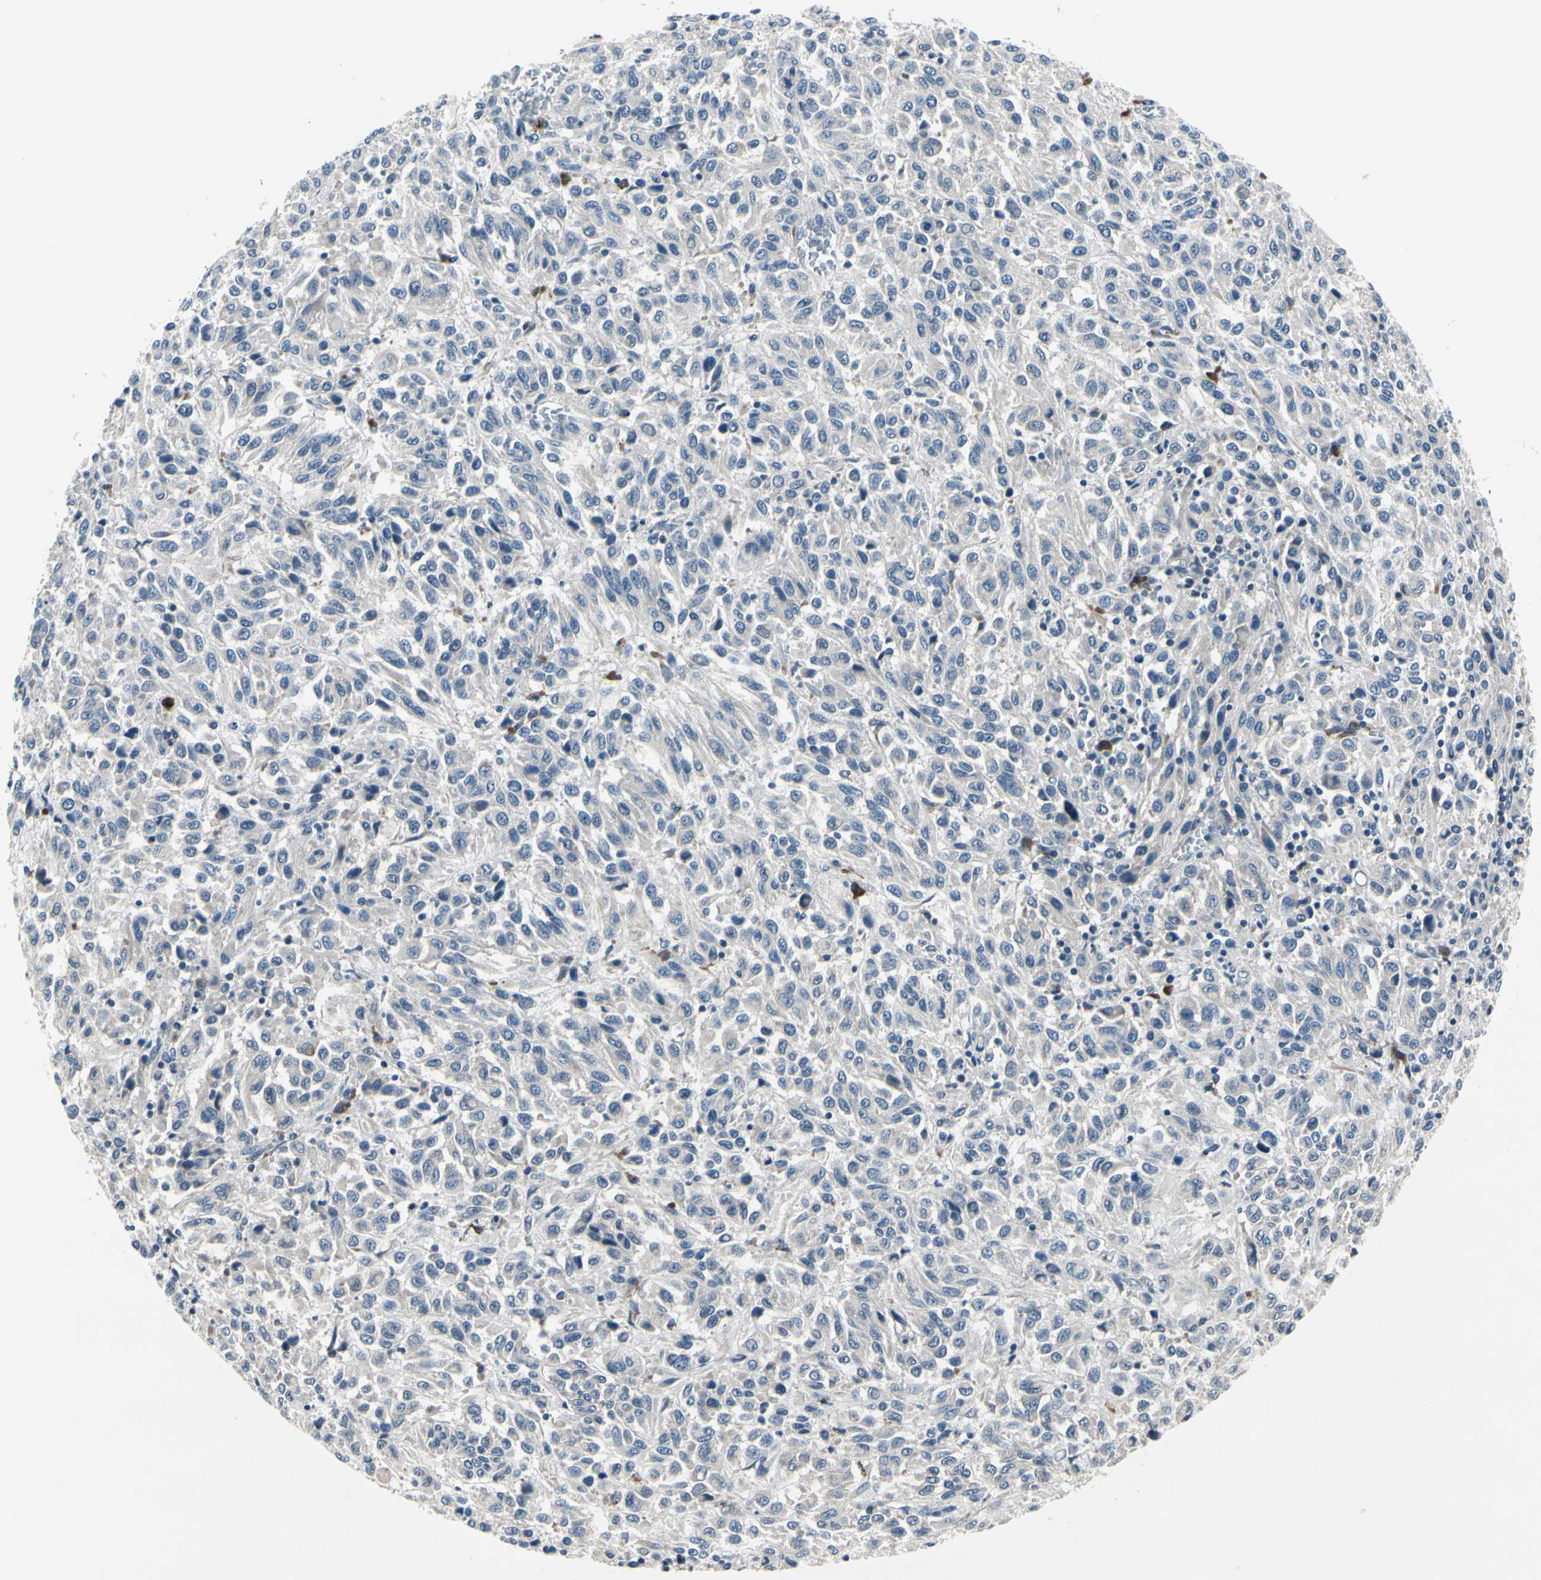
{"staining": {"intensity": "negative", "quantity": "none", "location": "none"}, "tissue": "melanoma", "cell_type": "Tumor cells", "image_type": "cancer", "snomed": [{"axis": "morphology", "description": "Malignant melanoma, Metastatic site"}, {"axis": "topography", "description": "Lung"}], "caption": "This is an immunohistochemistry photomicrograph of human malignant melanoma (metastatic site). There is no positivity in tumor cells.", "gene": "SELENOK", "patient": {"sex": "male", "age": 64}}